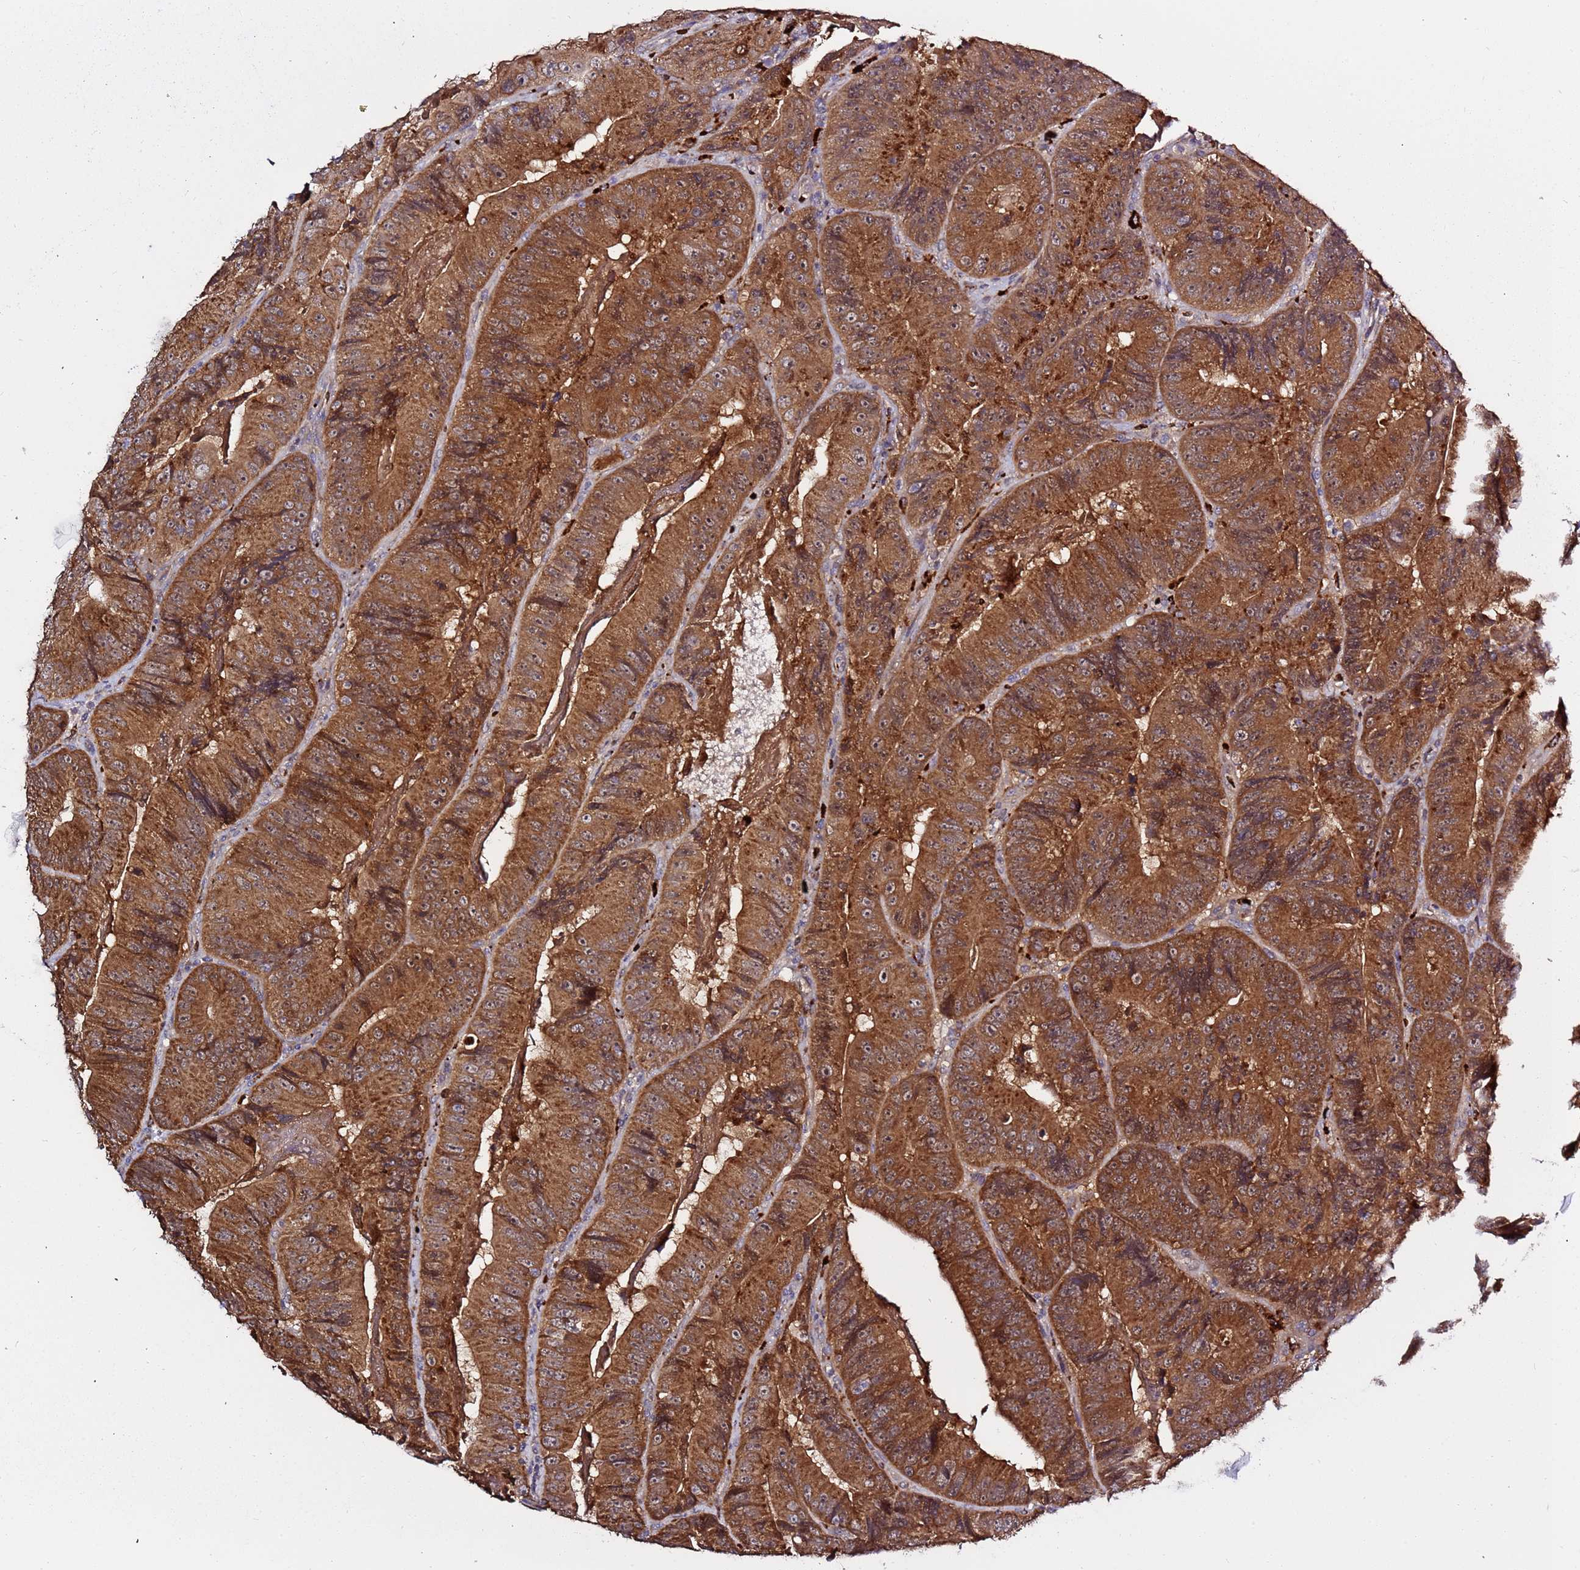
{"staining": {"intensity": "strong", "quantity": ">75%", "location": "cytoplasmic/membranous"}, "tissue": "colorectal cancer", "cell_type": "Tumor cells", "image_type": "cancer", "snomed": [{"axis": "morphology", "description": "Adenocarcinoma, NOS"}, {"axis": "topography", "description": "Colon"}], "caption": "Colorectal cancer (adenocarcinoma) stained with a brown dye exhibits strong cytoplasmic/membranous positive positivity in approximately >75% of tumor cells.", "gene": "VPS36", "patient": {"sex": "female", "age": 86}}